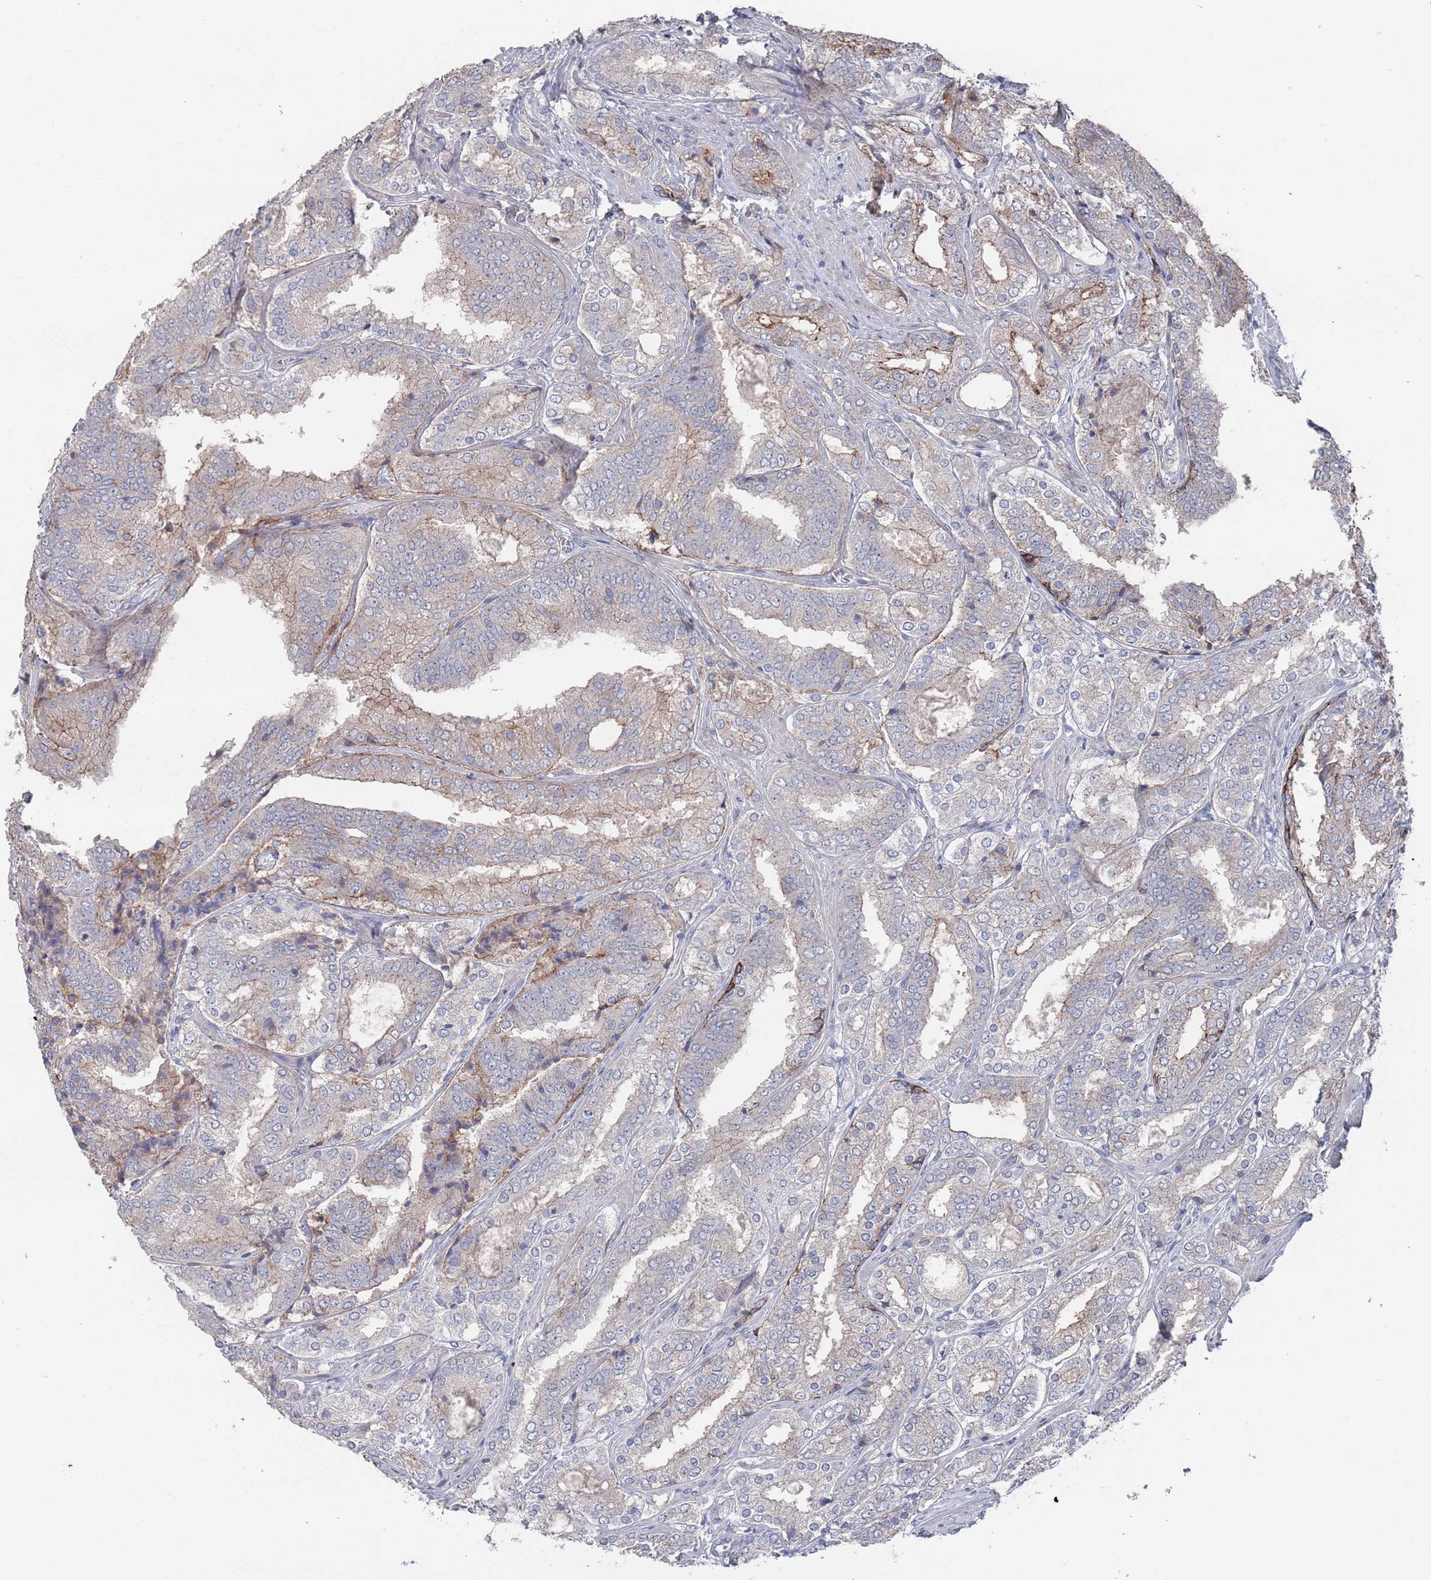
{"staining": {"intensity": "moderate", "quantity": "<25%", "location": "cytoplasmic/membranous"}, "tissue": "prostate cancer", "cell_type": "Tumor cells", "image_type": "cancer", "snomed": [{"axis": "morphology", "description": "Adenocarcinoma, High grade"}, {"axis": "topography", "description": "Prostate"}], "caption": "The image reveals immunohistochemical staining of adenocarcinoma (high-grade) (prostate). There is moderate cytoplasmic/membranous staining is identified in approximately <25% of tumor cells.", "gene": "PROM2", "patient": {"sex": "male", "age": 63}}